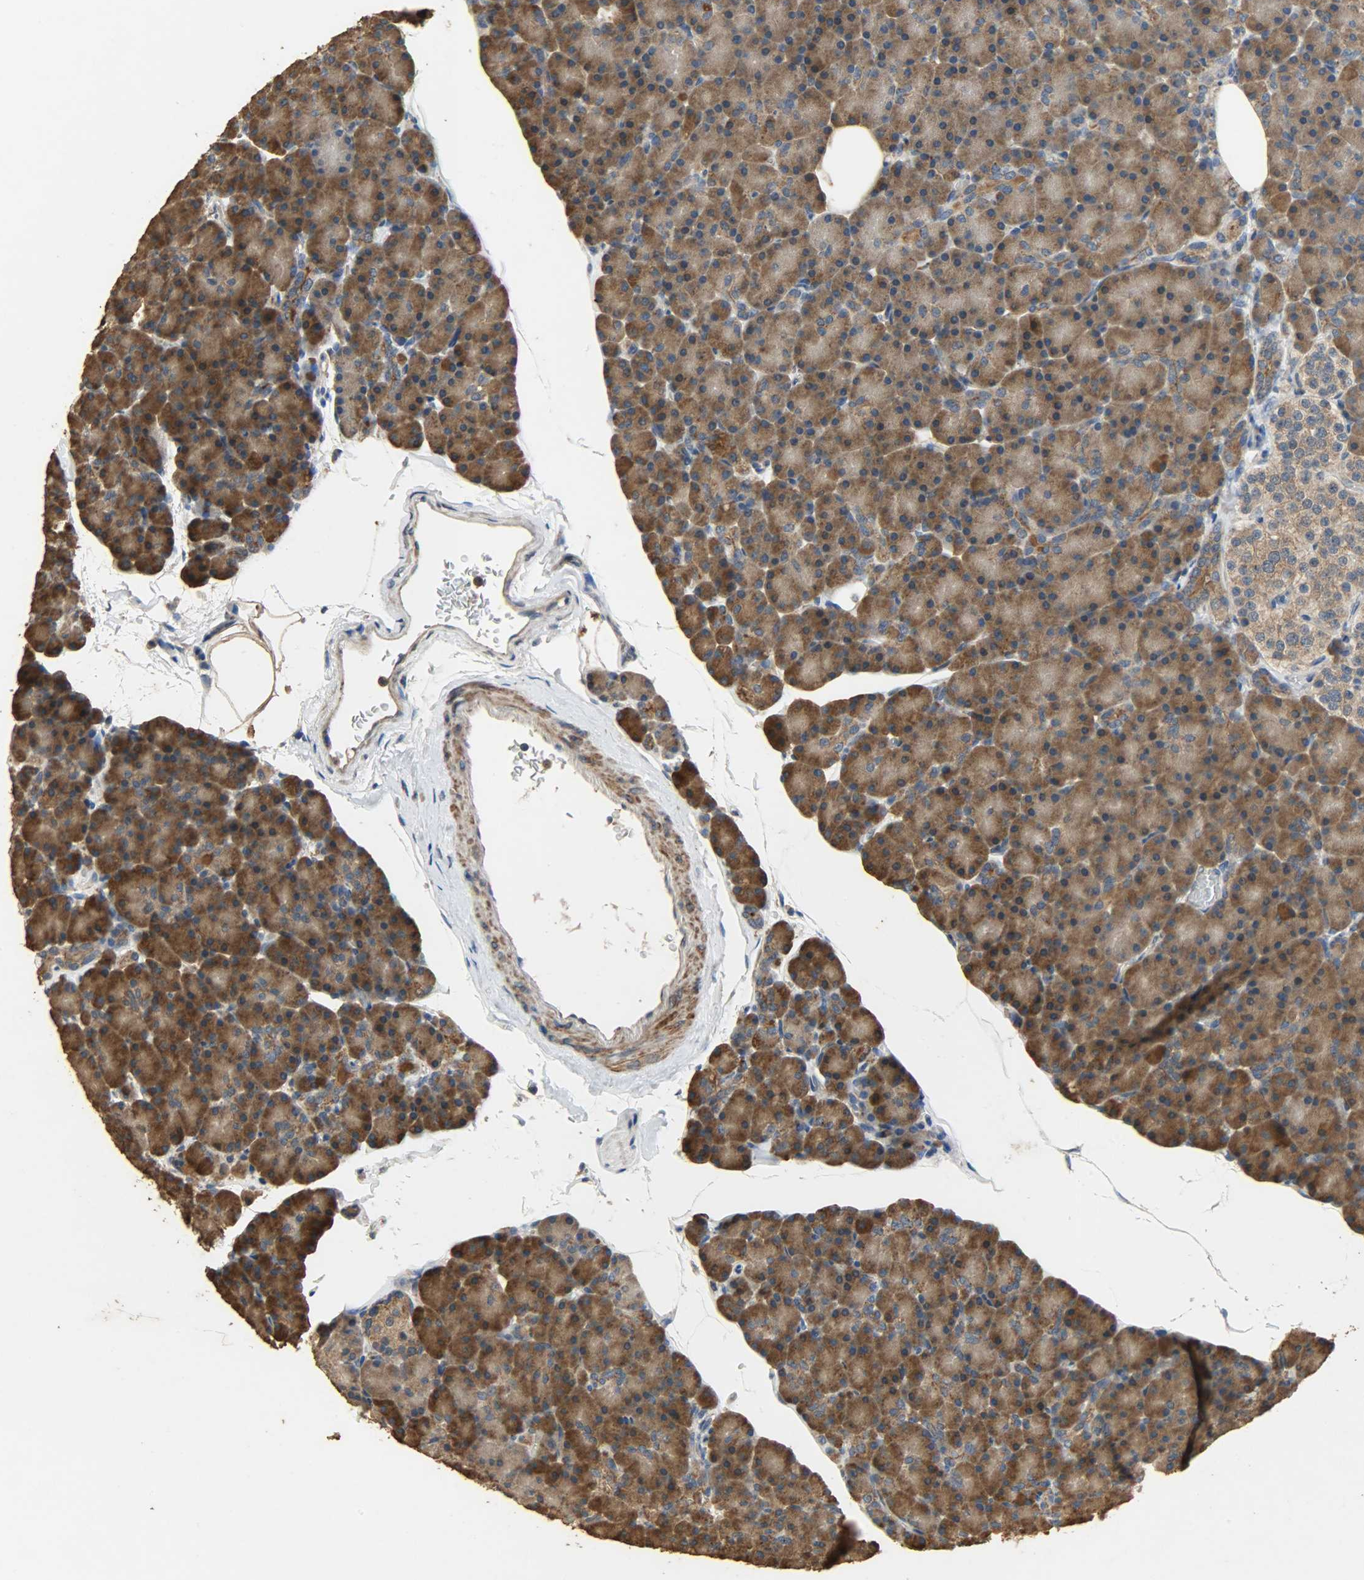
{"staining": {"intensity": "moderate", "quantity": ">75%", "location": "cytoplasmic/membranous"}, "tissue": "pancreas", "cell_type": "Exocrine glandular cells", "image_type": "normal", "snomed": [{"axis": "morphology", "description": "Normal tissue, NOS"}, {"axis": "topography", "description": "Pancreas"}], "caption": "DAB (3,3'-diaminobenzidine) immunohistochemical staining of unremarkable human pancreas displays moderate cytoplasmic/membranous protein staining in approximately >75% of exocrine glandular cells. The protein of interest is stained brown, and the nuclei are stained in blue (DAB IHC with brightfield microscopy, high magnification).", "gene": "CDKN2C", "patient": {"sex": "female", "age": 43}}